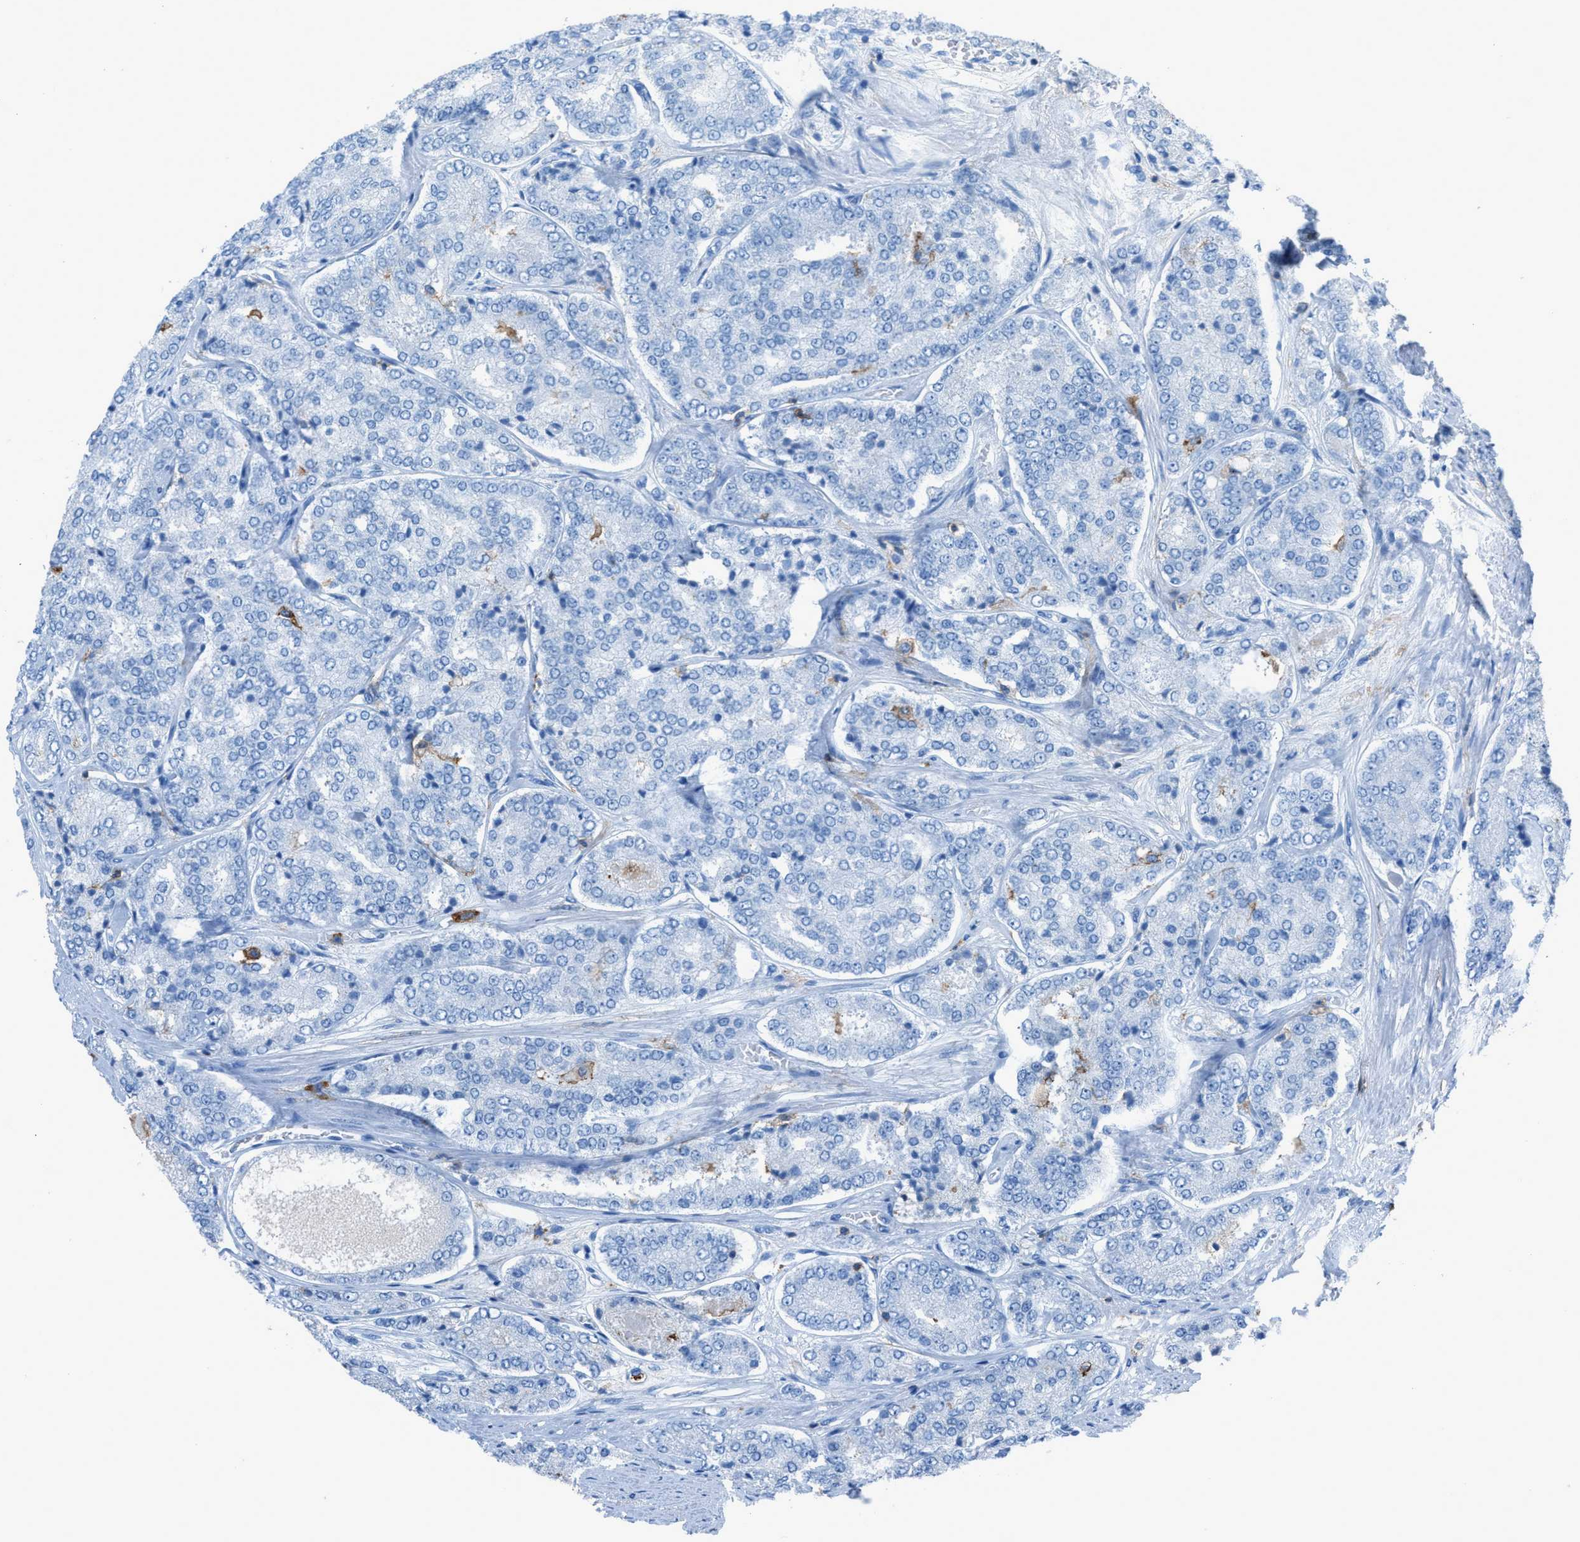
{"staining": {"intensity": "negative", "quantity": "none", "location": "none"}, "tissue": "prostate cancer", "cell_type": "Tumor cells", "image_type": "cancer", "snomed": [{"axis": "morphology", "description": "Adenocarcinoma, High grade"}, {"axis": "topography", "description": "Prostate"}], "caption": "This histopathology image is of prostate cancer stained with immunohistochemistry (IHC) to label a protein in brown with the nuclei are counter-stained blue. There is no expression in tumor cells.", "gene": "ITGB2", "patient": {"sex": "male", "age": 65}}